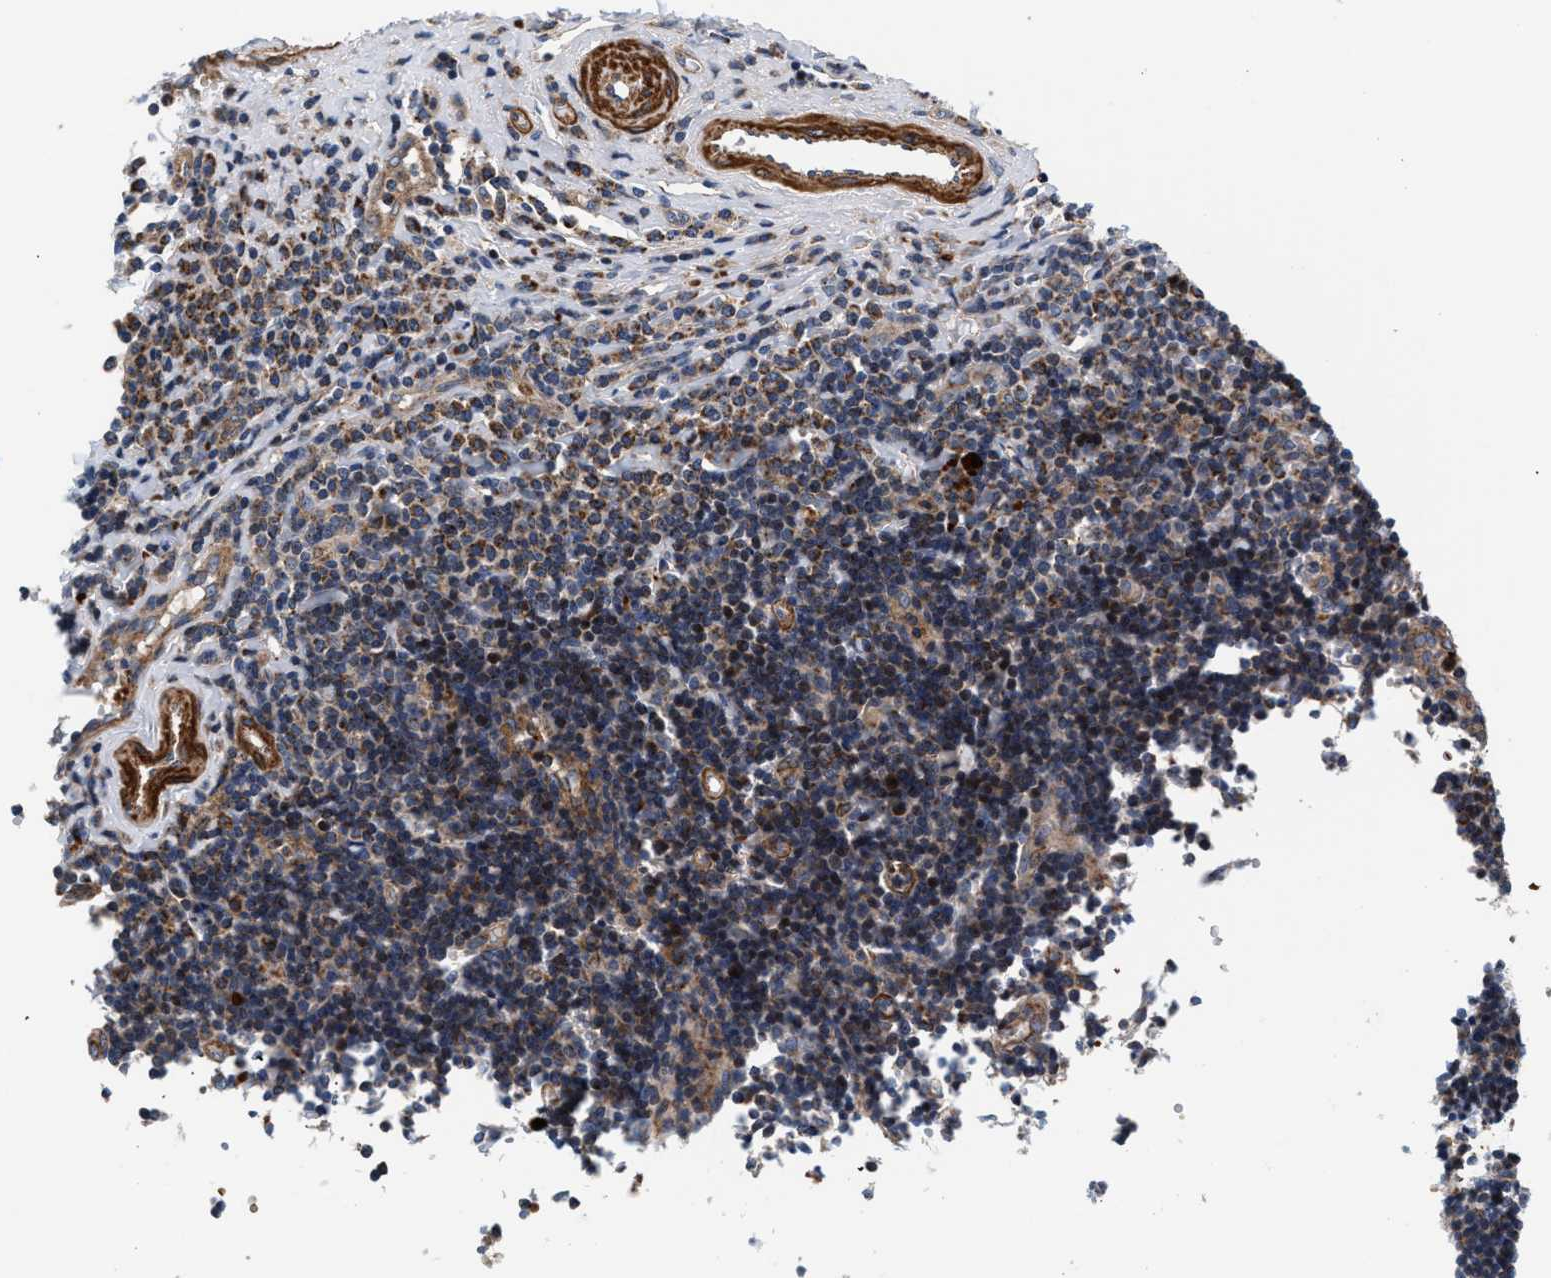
{"staining": {"intensity": "moderate", "quantity": "25%-75%", "location": "cytoplasmic/membranous"}, "tissue": "tonsil", "cell_type": "Germinal center cells", "image_type": "normal", "snomed": [{"axis": "morphology", "description": "Normal tissue, NOS"}, {"axis": "topography", "description": "Tonsil"}], "caption": "IHC micrograph of benign tonsil: tonsil stained using immunohistochemistry displays medium levels of moderate protein expression localized specifically in the cytoplasmic/membranous of germinal center cells, appearing as a cytoplasmic/membranous brown color.", "gene": "SGK1", "patient": {"sex": "female", "age": 40}}